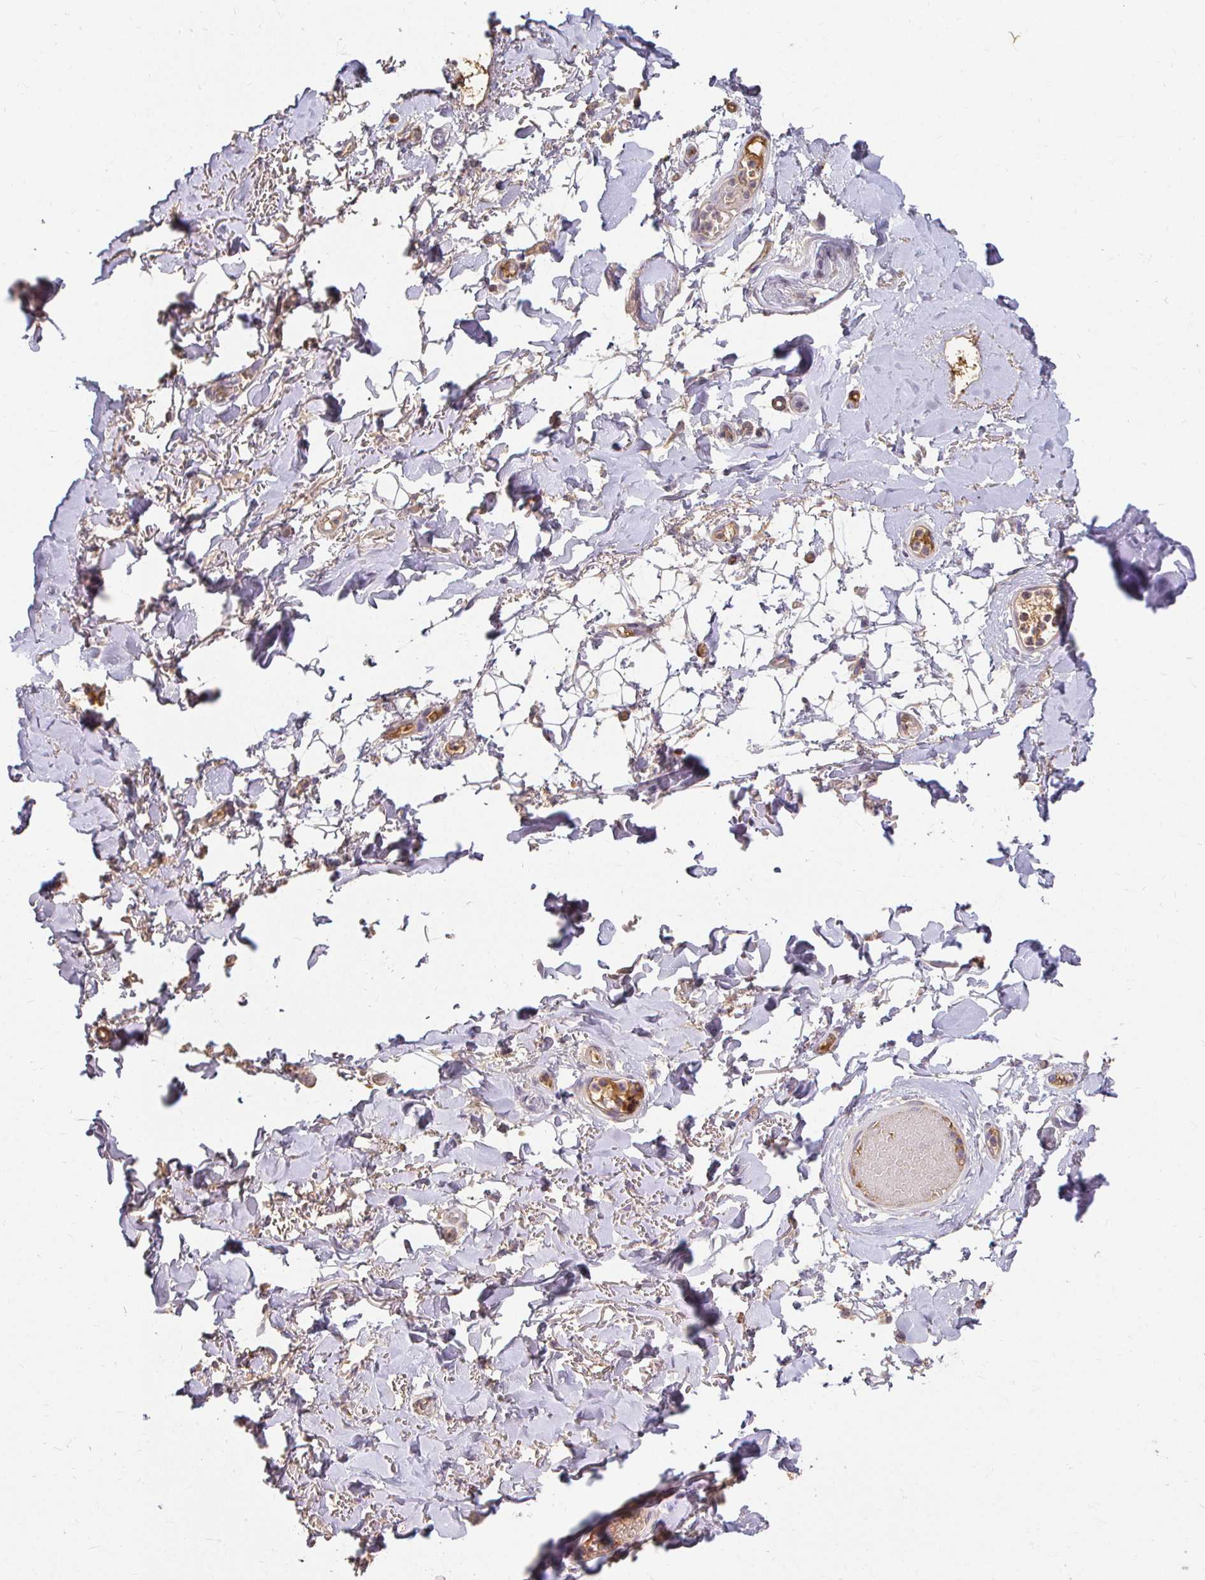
{"staining": {"intensity": "weak", "quantity": "<25%", "location": "cytoplasmic/membranous"}, "tissue": "adipose tissue", "cell_type": "Adipocytes", "image_type": "normal", "snomed": [{"axis": "morphology", "description": "Normal tissue, NOS"}, {"axis": "topography", "description": "Anal"}, {"axis": "topography", "description": "Peripheral nerve tissue"}], "caption": "Immunohistochemistry (IHC) histopathology image of unremarkable adipose tissue: adipose tissue stained with DAB (3,3'-diaminobenzidine) displays no significant protein staining in adipocytes.", "gene": "LOXL4", "patient": {"sex": "male", "age": 78}}